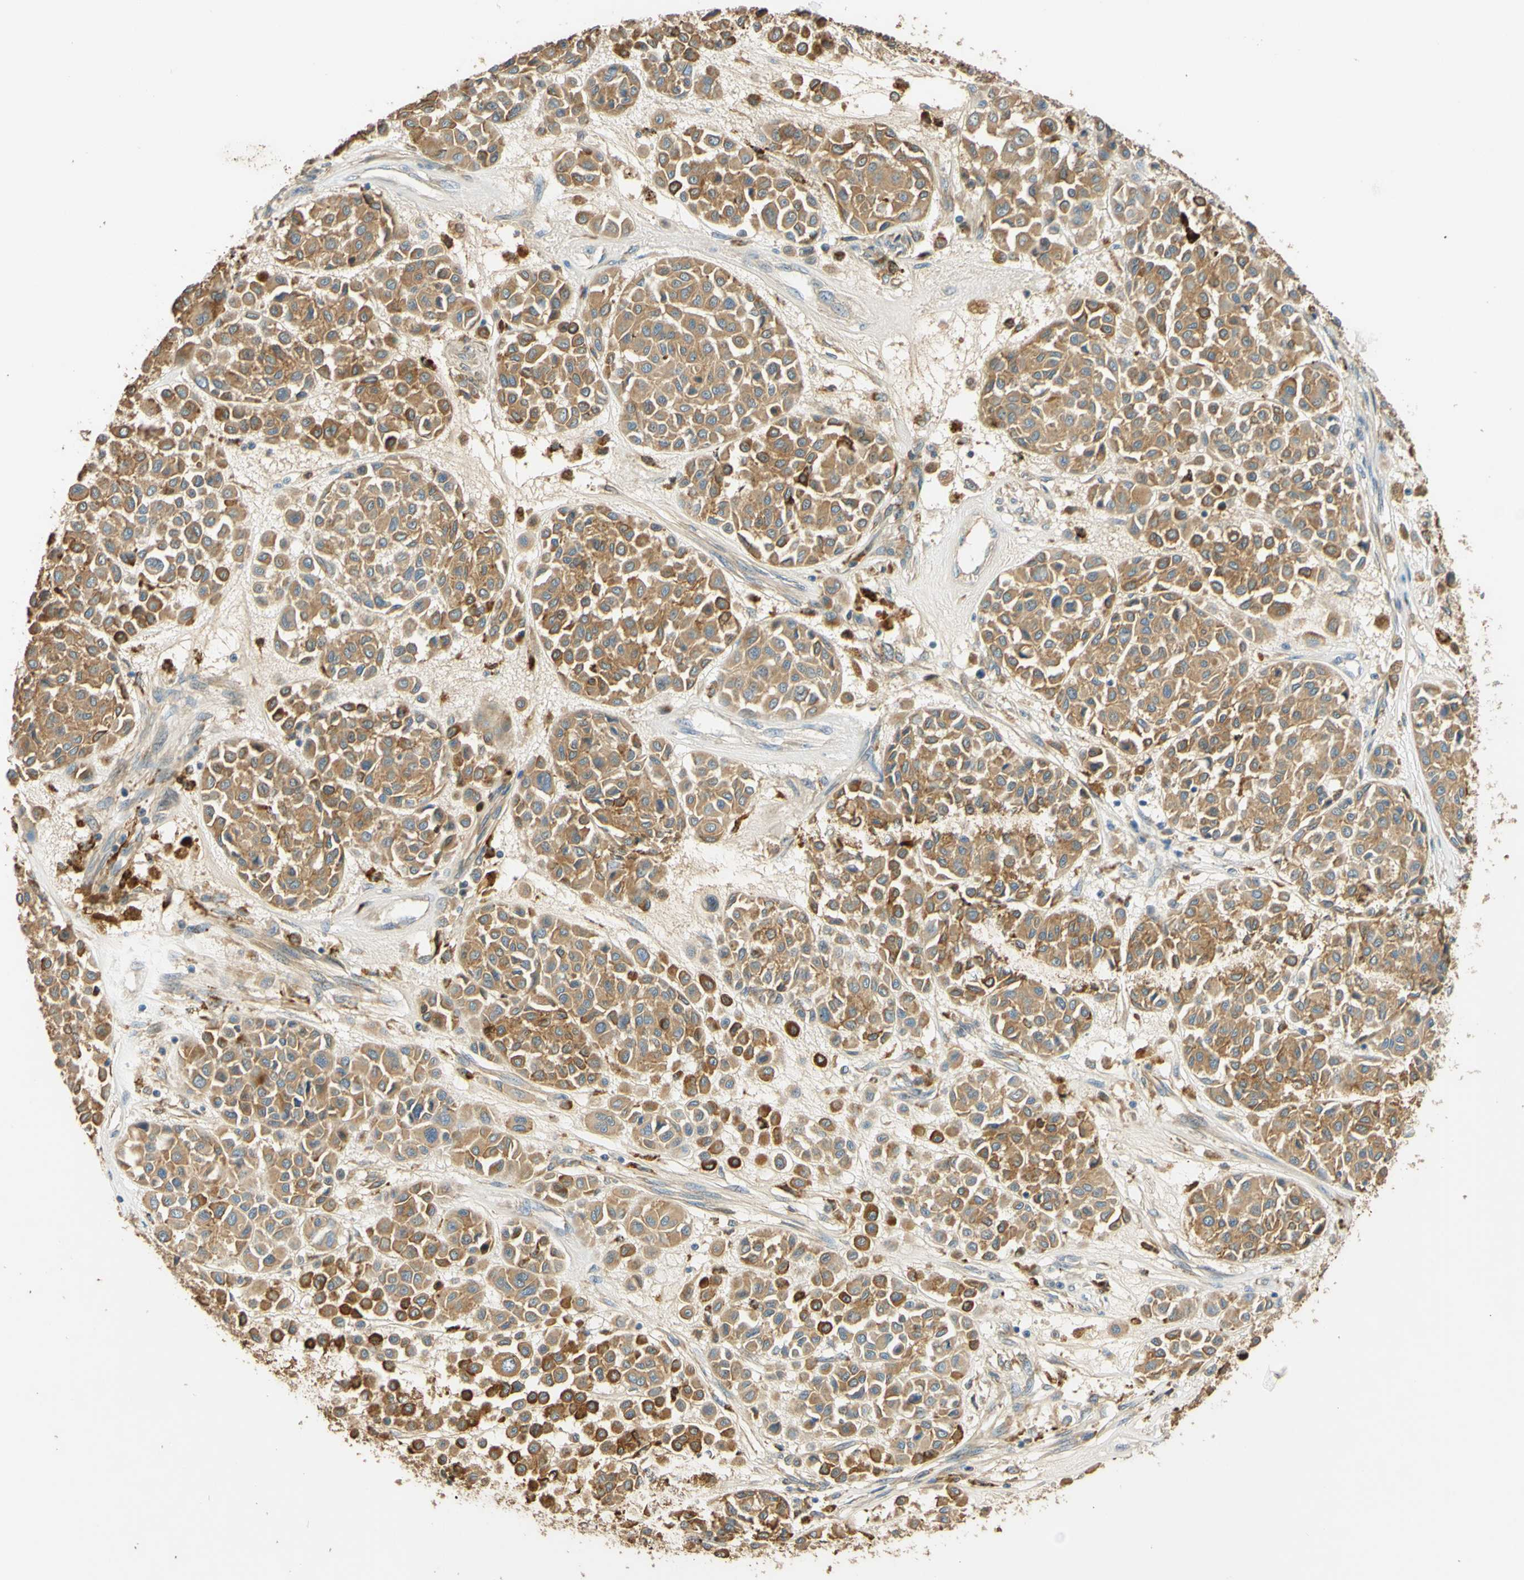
{"staining": {"intensity": "moderate", "quantity": ">75%", "location": "cytoplasmic/membranous"}, "tissue": "melanoma", "cell_type": "Tumor cells", "image_type": "cancer", "snomed": [{"axis": "morphology", "description": "Malignant melanoma, Metastatic site"}, {"axis": "topography", "description": "Soft tissue"}], "caption": "Immunohistochemical staining of malignant melanoma (metastatic site) exhibits moderate cytoplasmic/membranous protein staining in about >75% of tumor cells. (DAB IHC, brown staining for protein, blue staining for nuclei).", "gene": "ENTREP2", "patient": {"sex": "male", "age": 41}}